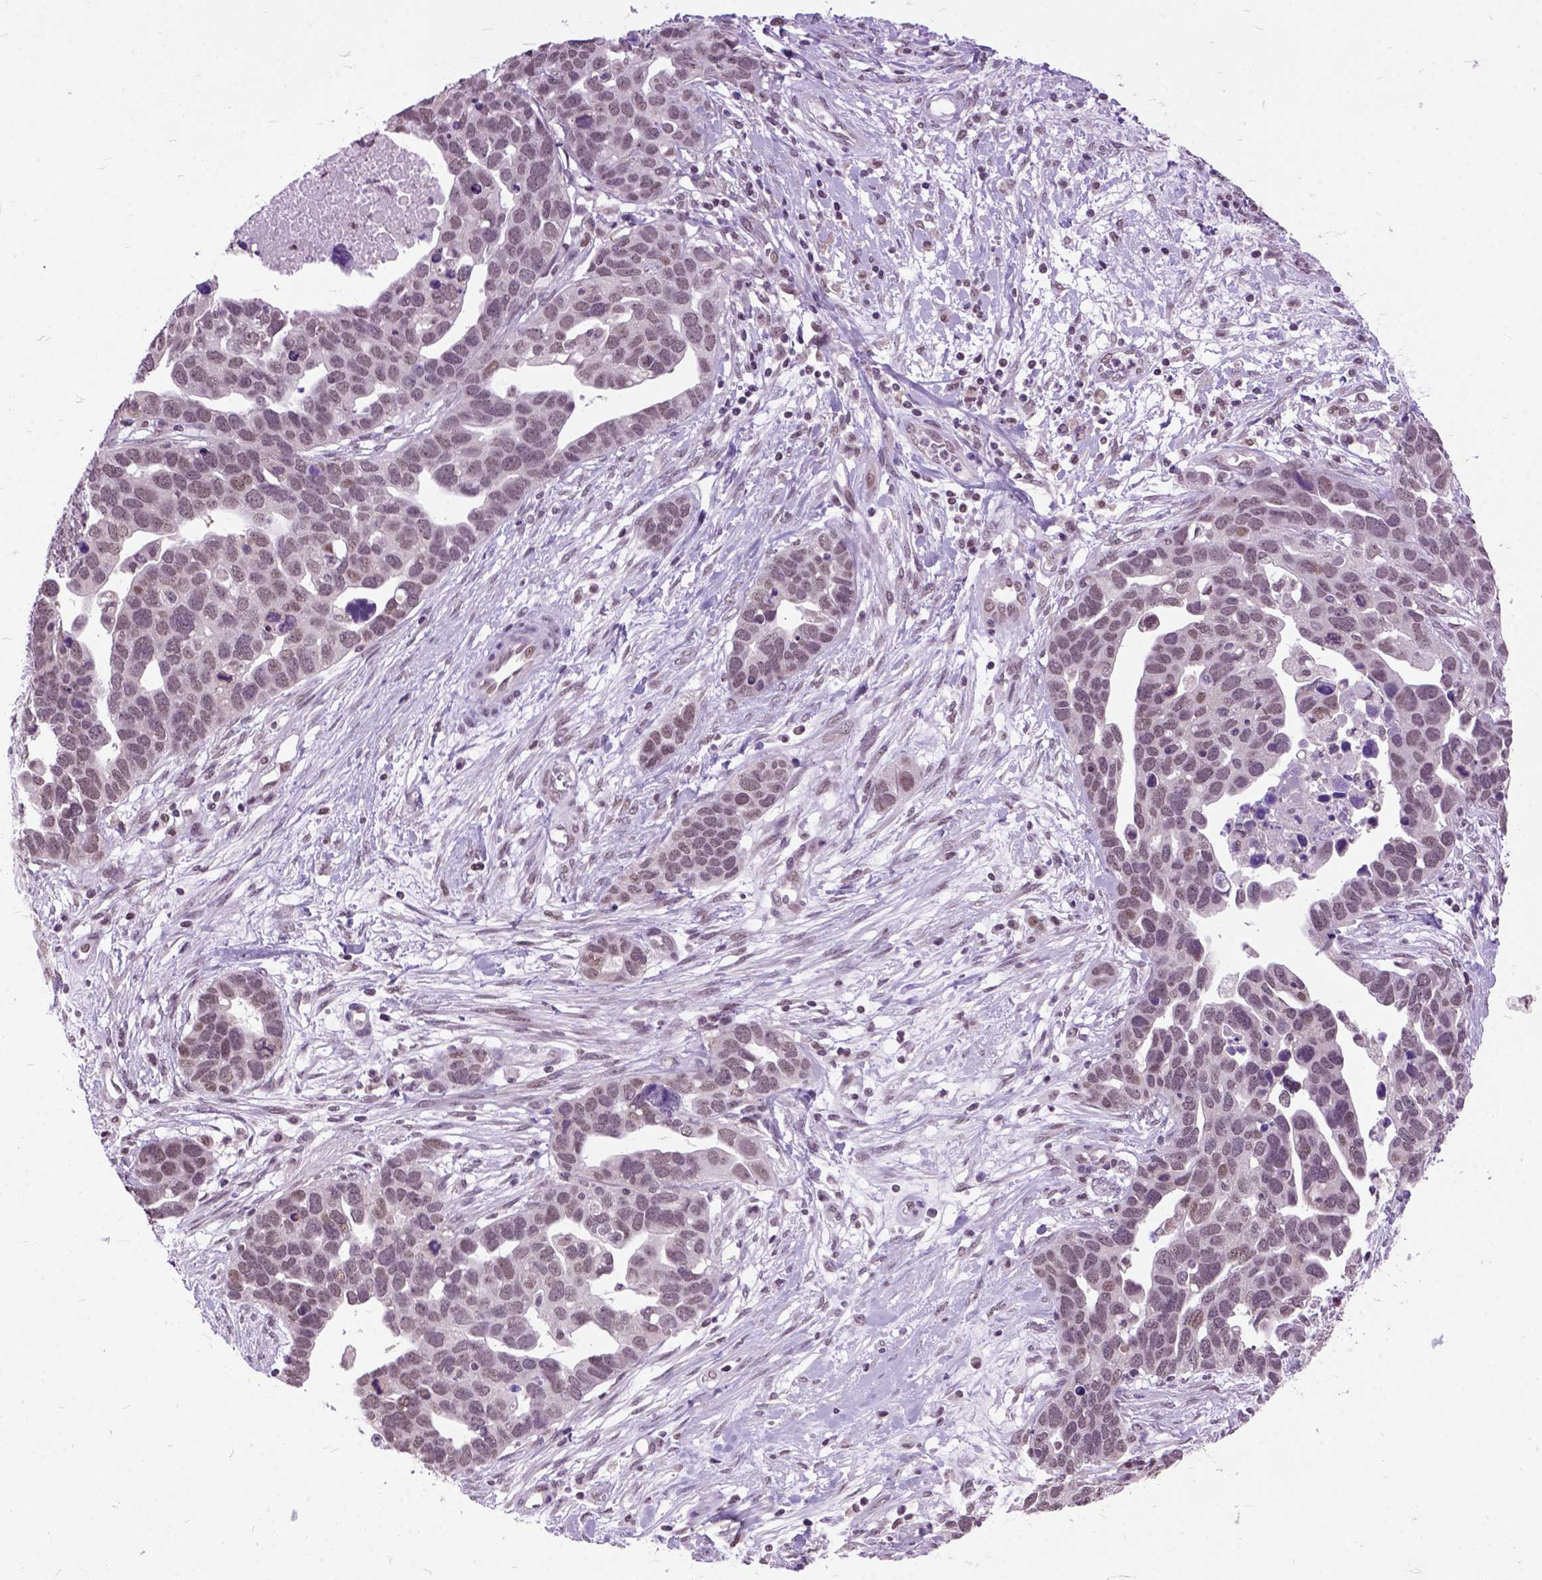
{"staining": {"intensity": "moderate", "quantity": "<25%", "location": "cytoplasmic/membranous"}, "tissue": "ovarian cancer", "cell_type": "Tumor cells", "image_type": "cancer", "snomed": [{"axis": "morphology", "description": "Cystadenocarcinoma, serous, NOS"}, {"axis": "topography", "description": "Ovary"}], "caption": "Immunohistochemistry (IHC) (DAB) staining of ovarian cancer (serous cystadenocarcinoma) exhibits moderate cytoplasmic/membranous protein staining in approximately <25% of tumor cells.", "gene": "ORC5", "patient": {"sex": "female", "age": 54}}